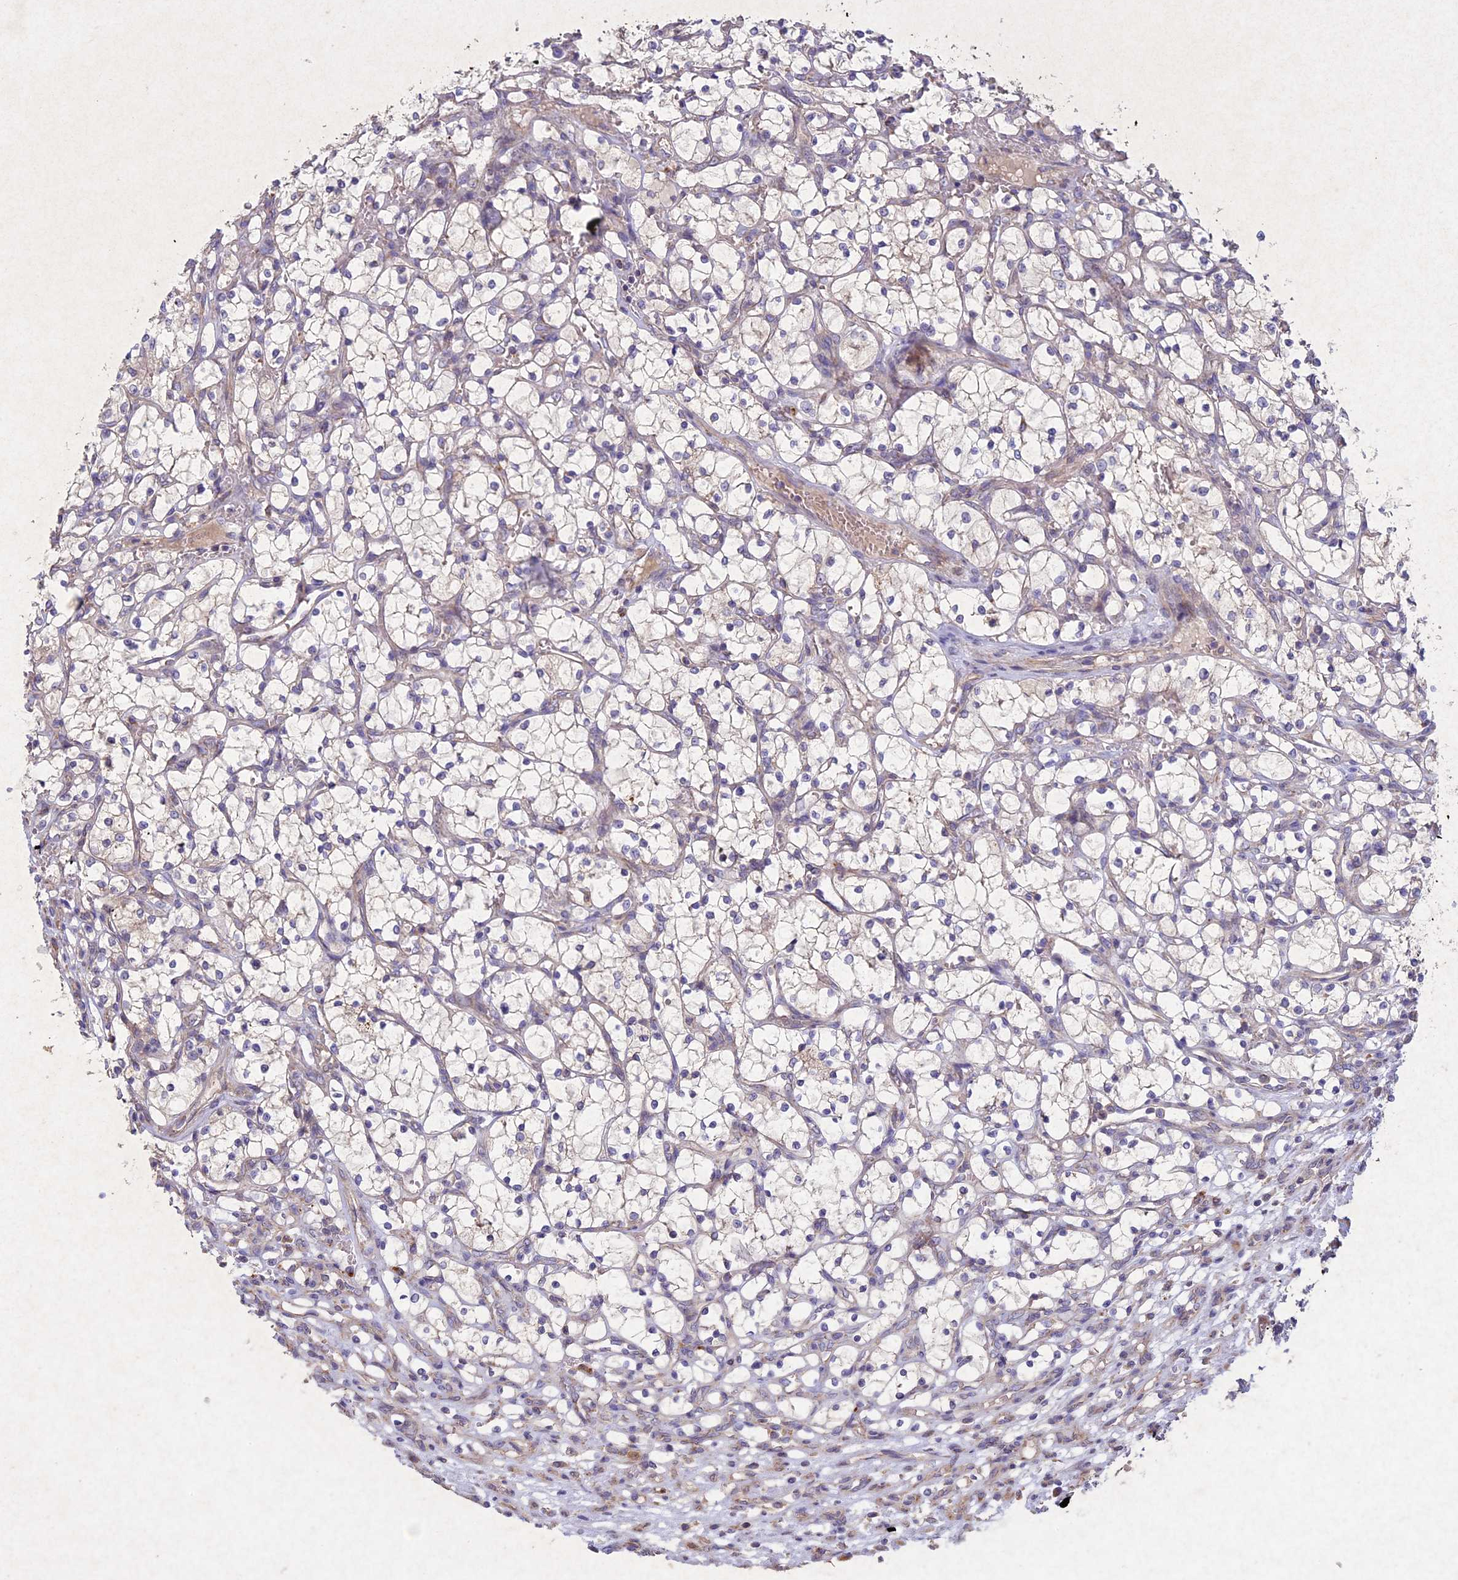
{"staining": {"intensity": "negative", "quantity": "none", "location": "none"}, "tissue": "renal cancer", "cell_type": "Tumor cells", "image_type": "cancer", "snomed": [{"axis": "morphology", "description": "Adenocarcinoma, NOS"}, {"axis": "topography", "description": "Kidney"}], "caption": "High power microscopy photomicrograph of an immunohistochemistry micrograph of renal adenocarcinoma, revealing no significant positivity in tumor cells.", "gene": "CIAO2B", "patient": {"sex": "female", "age": 69}}